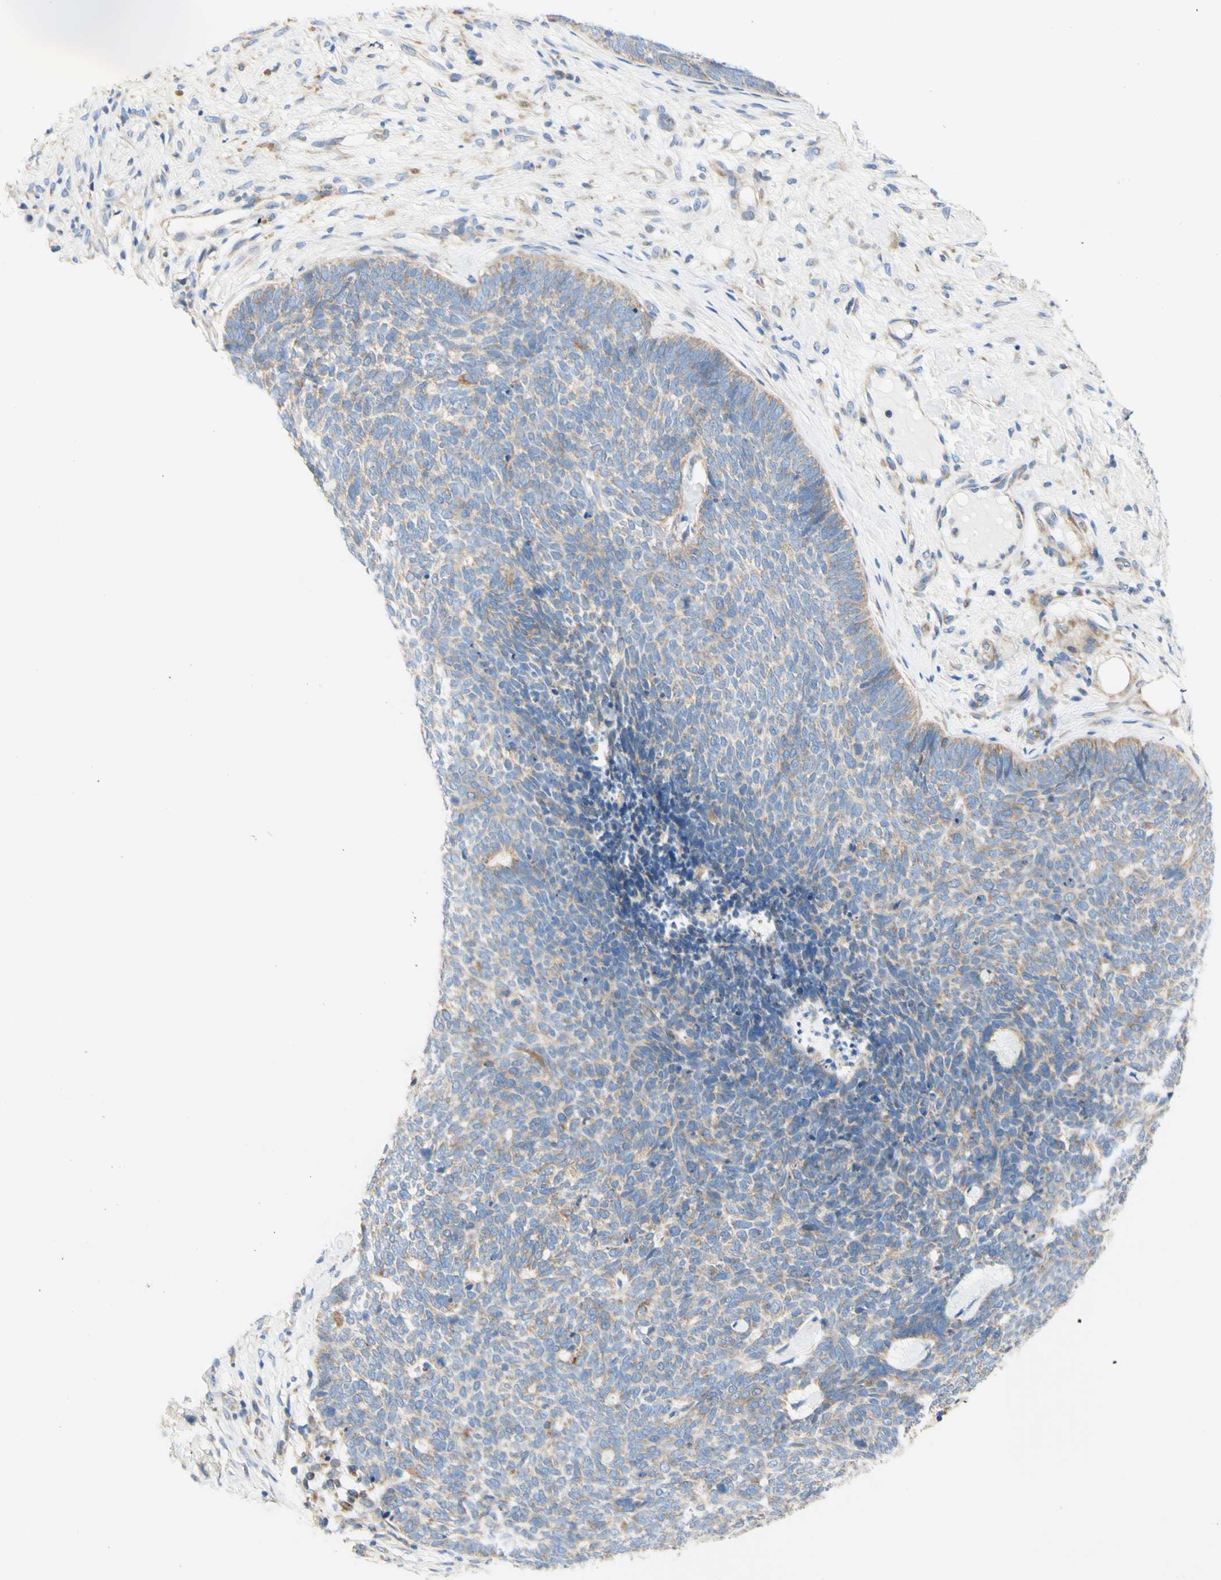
{"staining": {"intensity": "weak", "quantity": "<25%", "location": "cytoplasmic/membranous"}, "tissue": "skin cancer", "cell_type": "Tumor cells", "image_type": "cancer", "snomed": [{"axis": "morphology", "description": "Basal cell carcinoma"}, {"axis": "topography", "description": "Skin"}], "caption": "Immunohistochemical staining of skin cancer demonstrates no significant expression in tumor cells.", "gene": "RETREG2", "patient": {"sex": "female", "age": 84}}